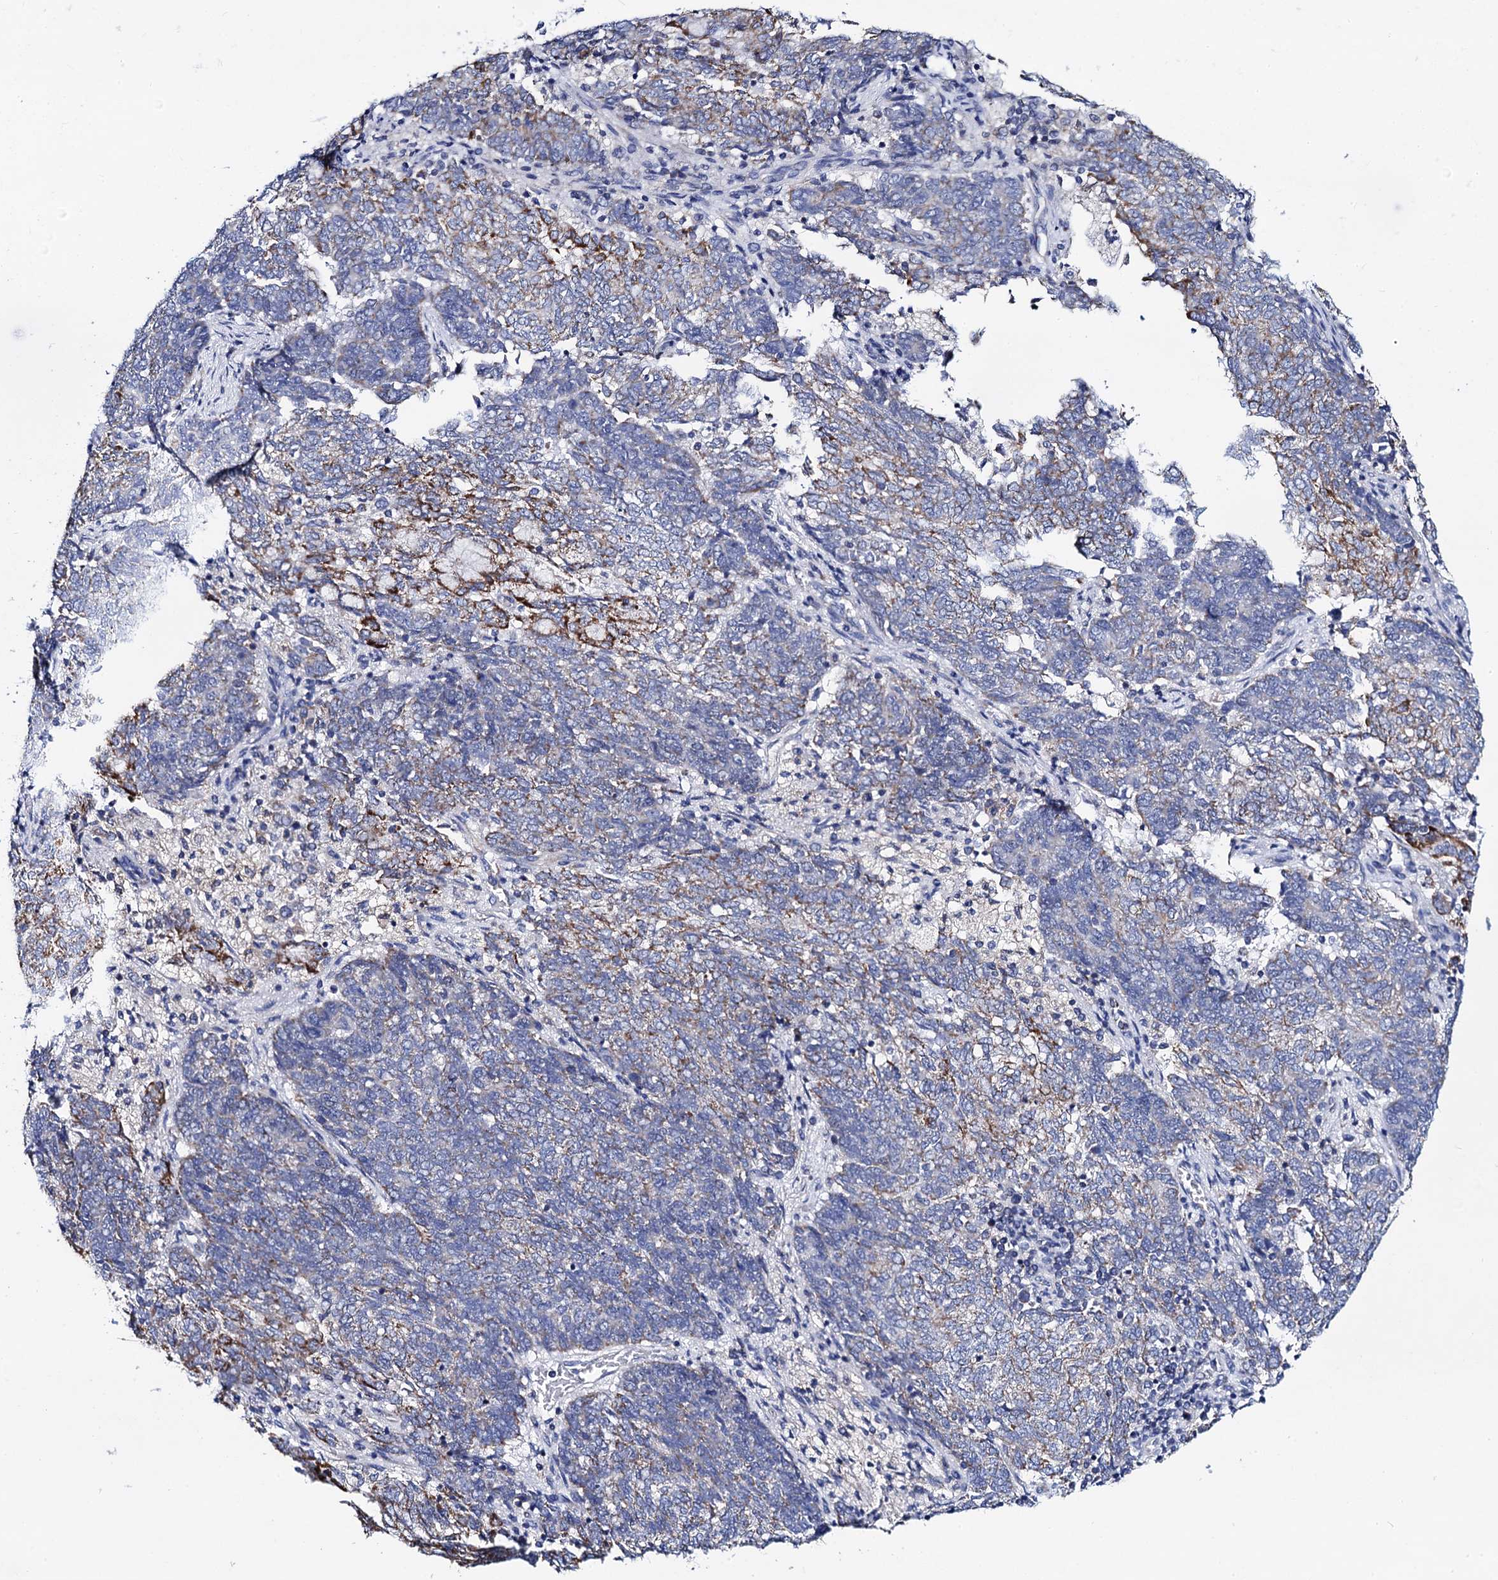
{"staining": {"intensity": "strong", "quantity": "<25%", "location": "cytoplasmic/membranous"}, "tissue": "endometrial cancer", "cell_type": "Tumor cells", "image_type": "cancer", "snomed": [{"axis": "morphology", "description": "Adenocarcinoma, NOS"}, {"axis": "topography", "description": "Endometrium"}], "caption": "The image shows immunohistochemical staining of endometrial cancer. There is strong cytoplasmic/membranous positivity is appreciated in approximately <25% of tumor cells.", "gene": "ACADSB", "patient": {"sex": "female", "age": 80}}